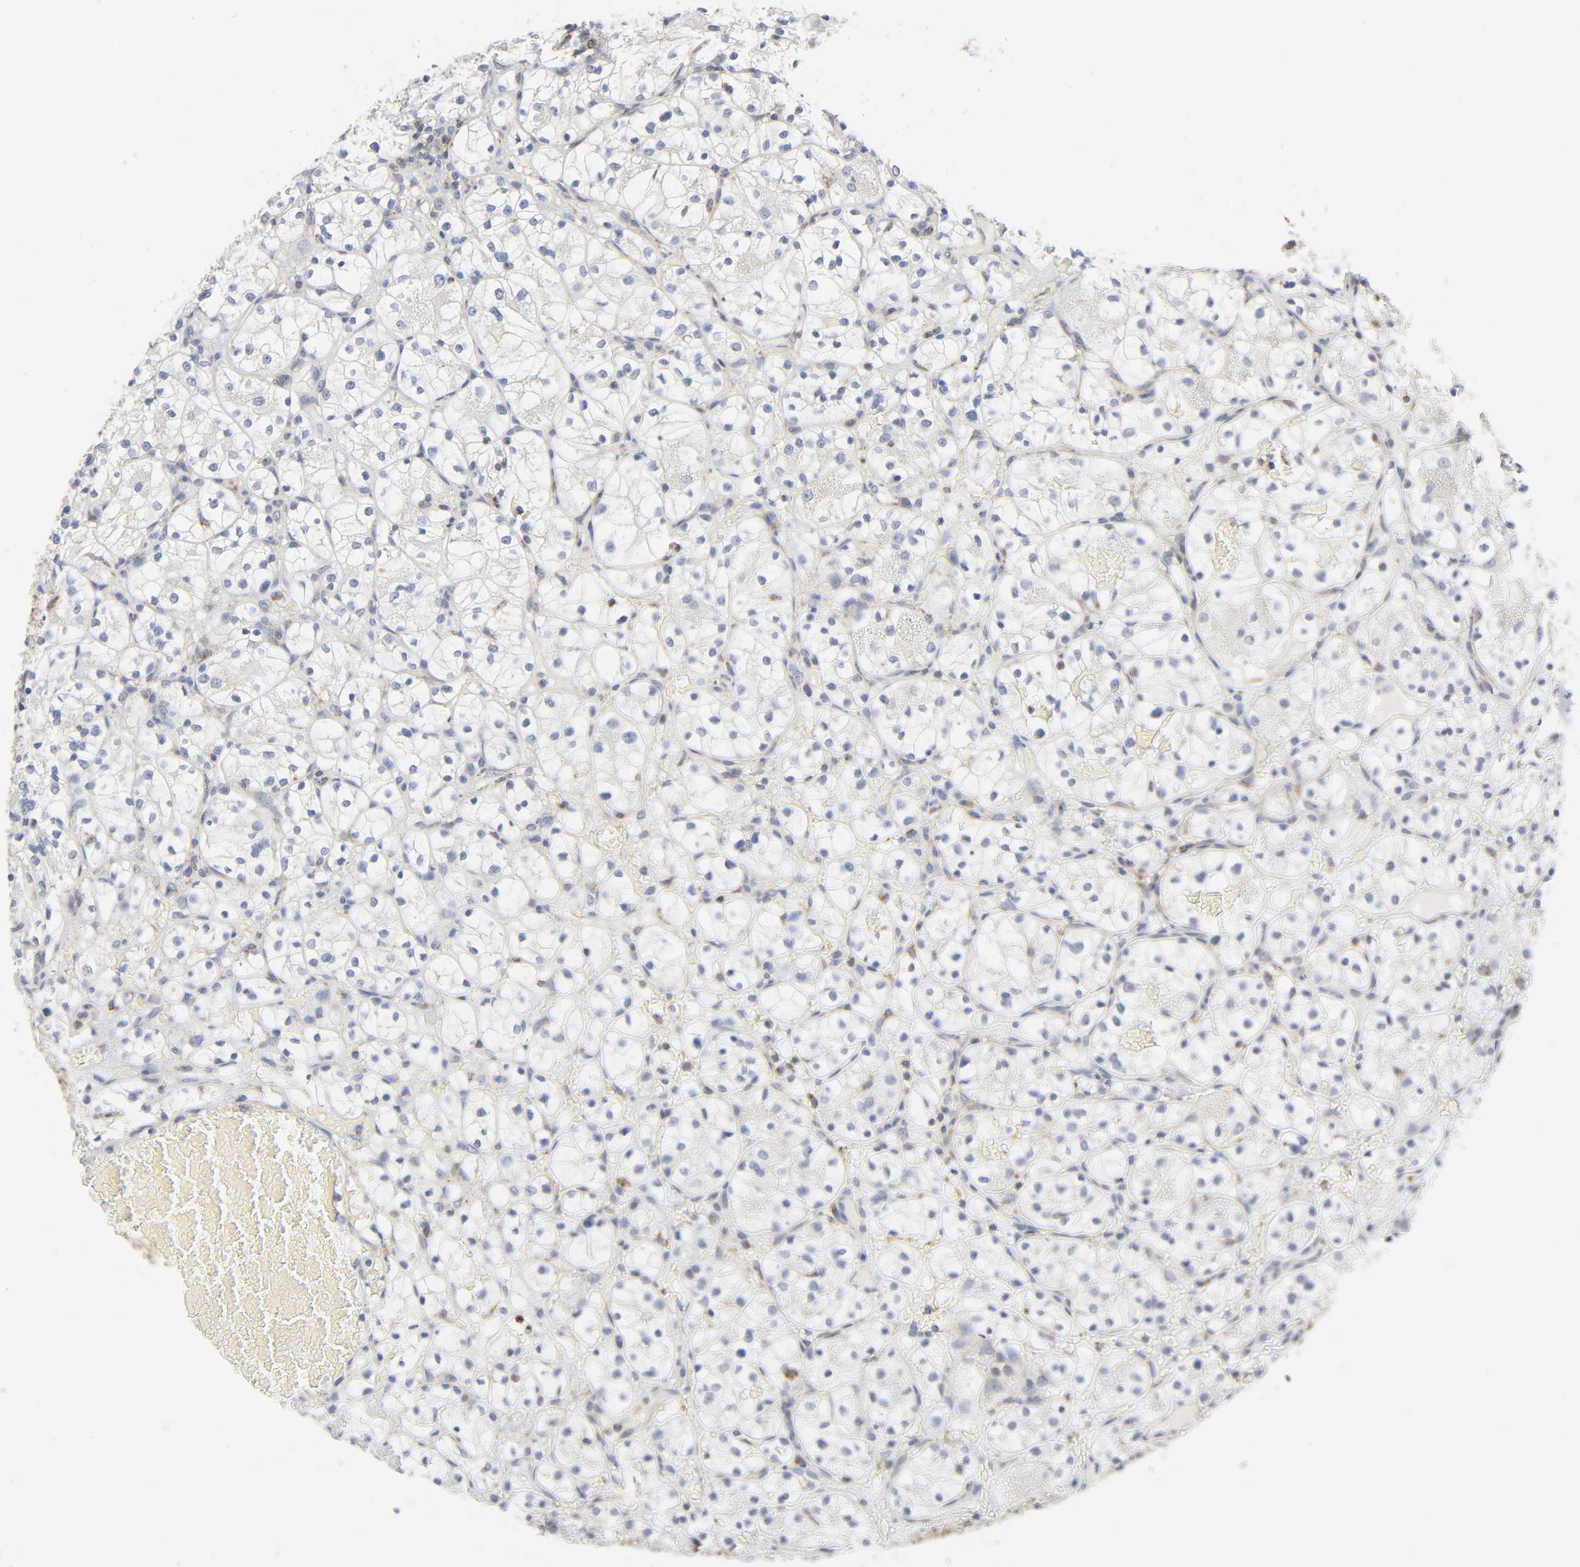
{"staining": {"intensity": "negative", "quantity": "none", "location": "none"}, "tissue": "renal cancer", "cell_type": "Tumor cells", "image_type": "cancer", "snomed": [{"axis": "morphology", "description": "Adenocarcinoma, NOS"}, {"axis": "topography", "description": "Kidney"}], "caption": "High power microscopy photomicrograph of an immunohistochemistry (IHC) photomicrograph of adenocarcinoma (renal), revealing no significant positivity in tumor cells. The staining is performed using DAB brown chromogen with nuclei counter-stained in using hematoxylin.", "gene": "BAK1", "patient": {"sex": "female", "age": 60}}